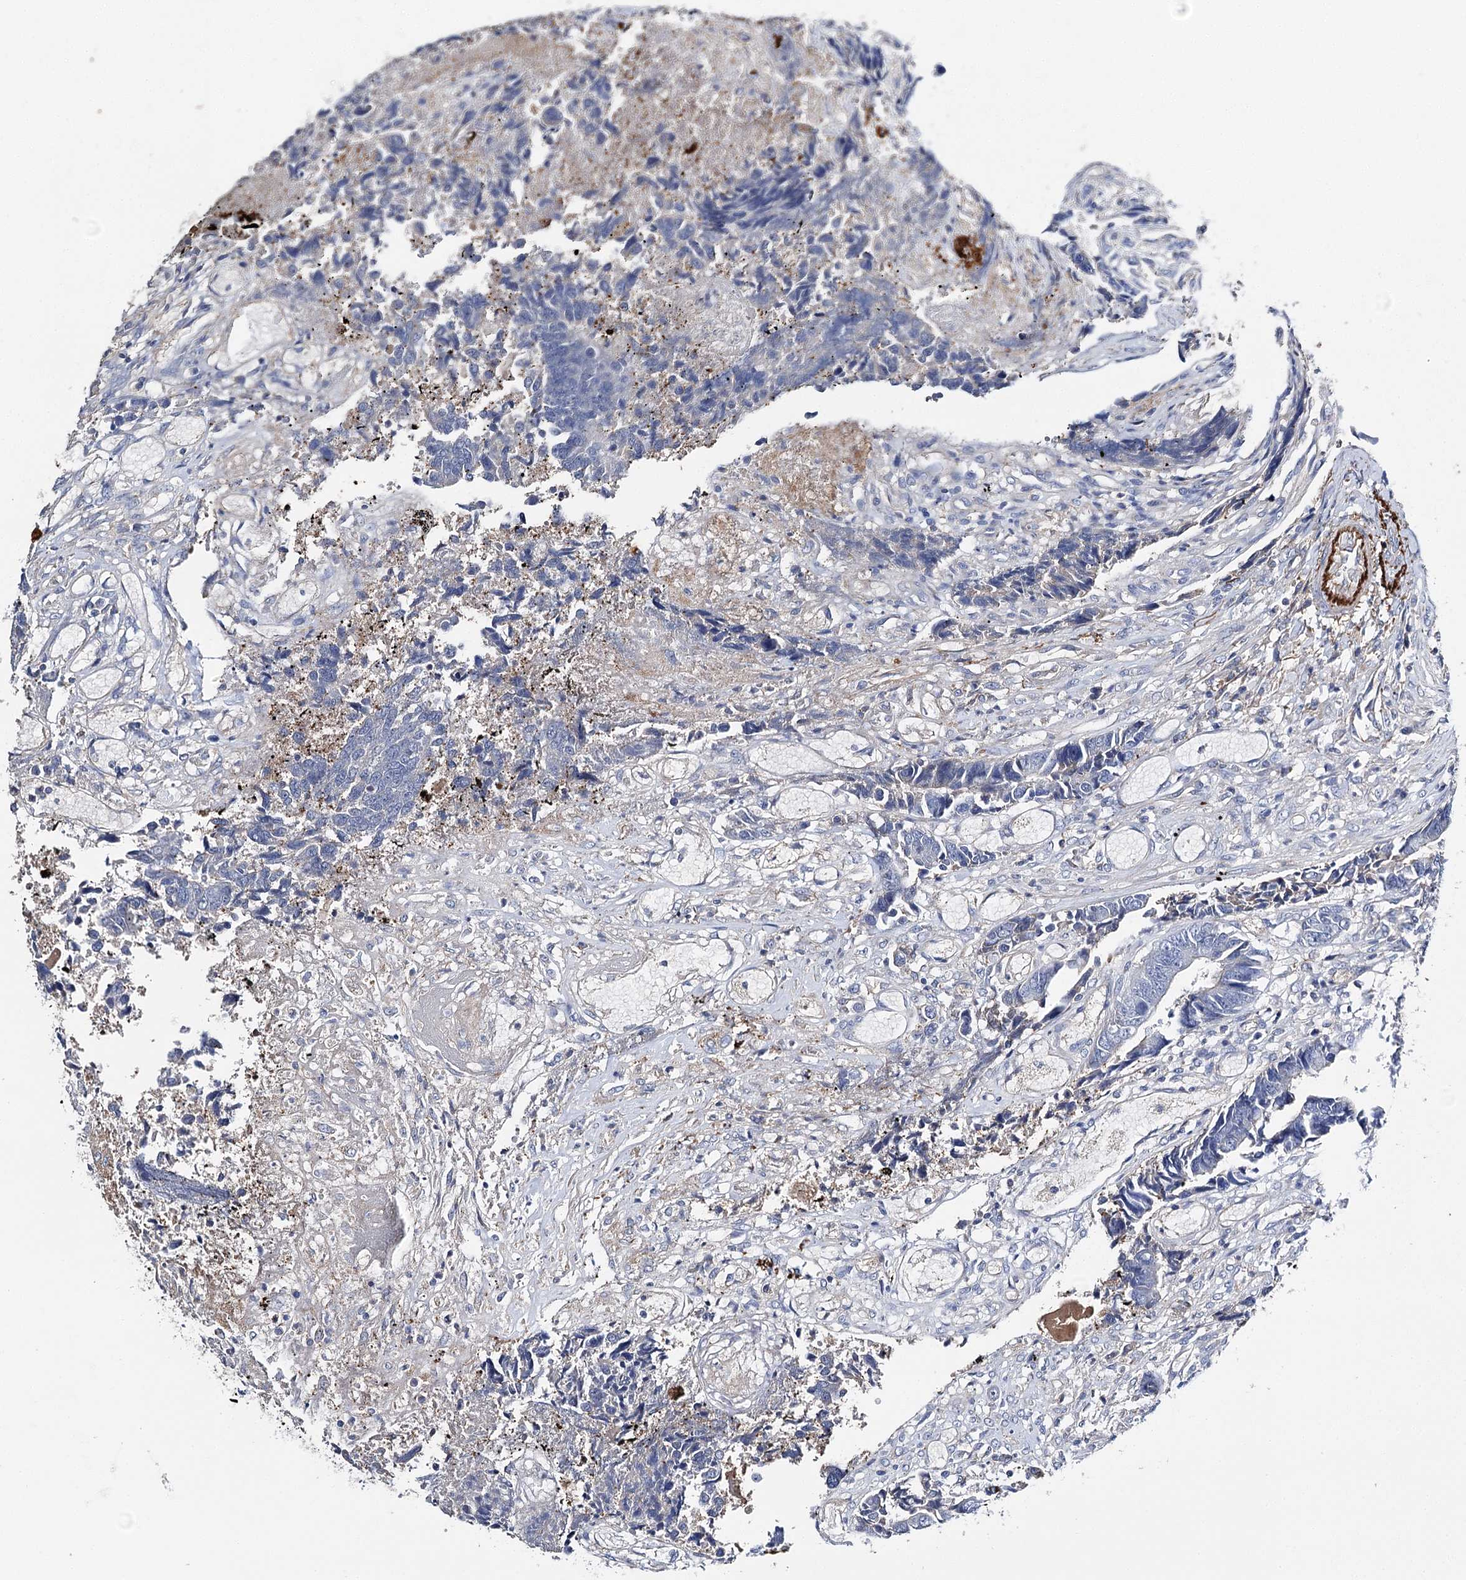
{"staining": {"intensity": "negative", "quantity": "none", "location": "none"}, "tissue": "colorectal cancer", "cell_type": "Tumor cells", "image_type": "cancer", "snomed": [{"axis": "morphology", "description": "Adenocarcinoma, NOS"}, {"axis": "topography", "description": "Rectum"}], "caption": "Tumor cells are negative for protein expression in human adenocarcinoma (colorectal).", "gene": "EPYC", "patient": {"sex": "male", "age": 84}}